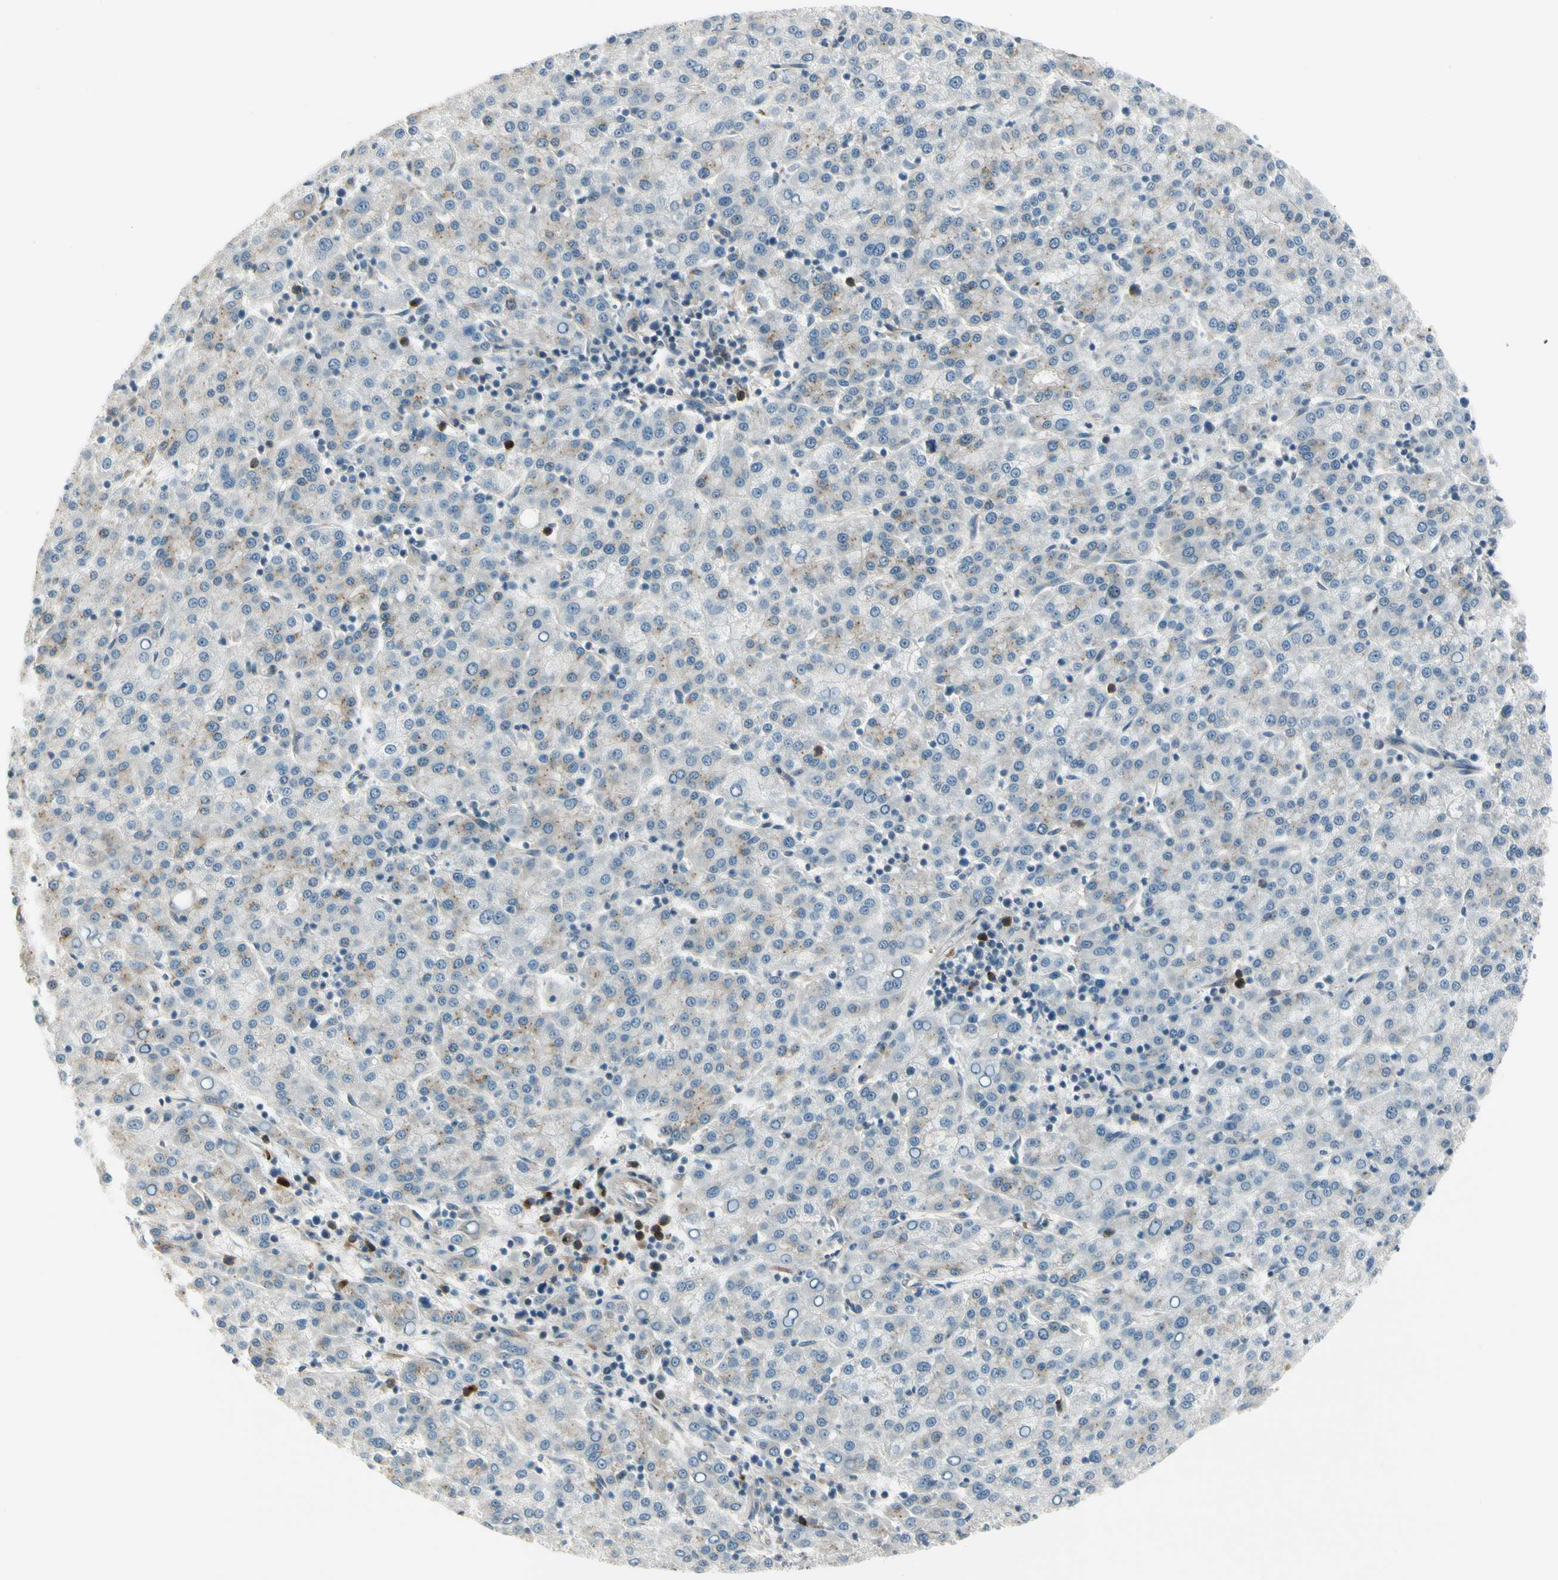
{"staining": {"intensity": "weak", "quantity": "<25%", "location": "cytoplasmic/membranous"}, "tissue": "liver cancer", "cell_type": "Tumor cells", "image_type": "cancer", "snomed": [{"axis": "morphology", "description": "Carcinoma, Hepatocellular, NOS"}, {"axis": "topography", "description": "Liver"}], "caption": "There is no significant positivity in tumor cells of liver hepatocellular carcinoma.", "gene": "MANSC1", "patient": {"sex": "female", "age": 58}}